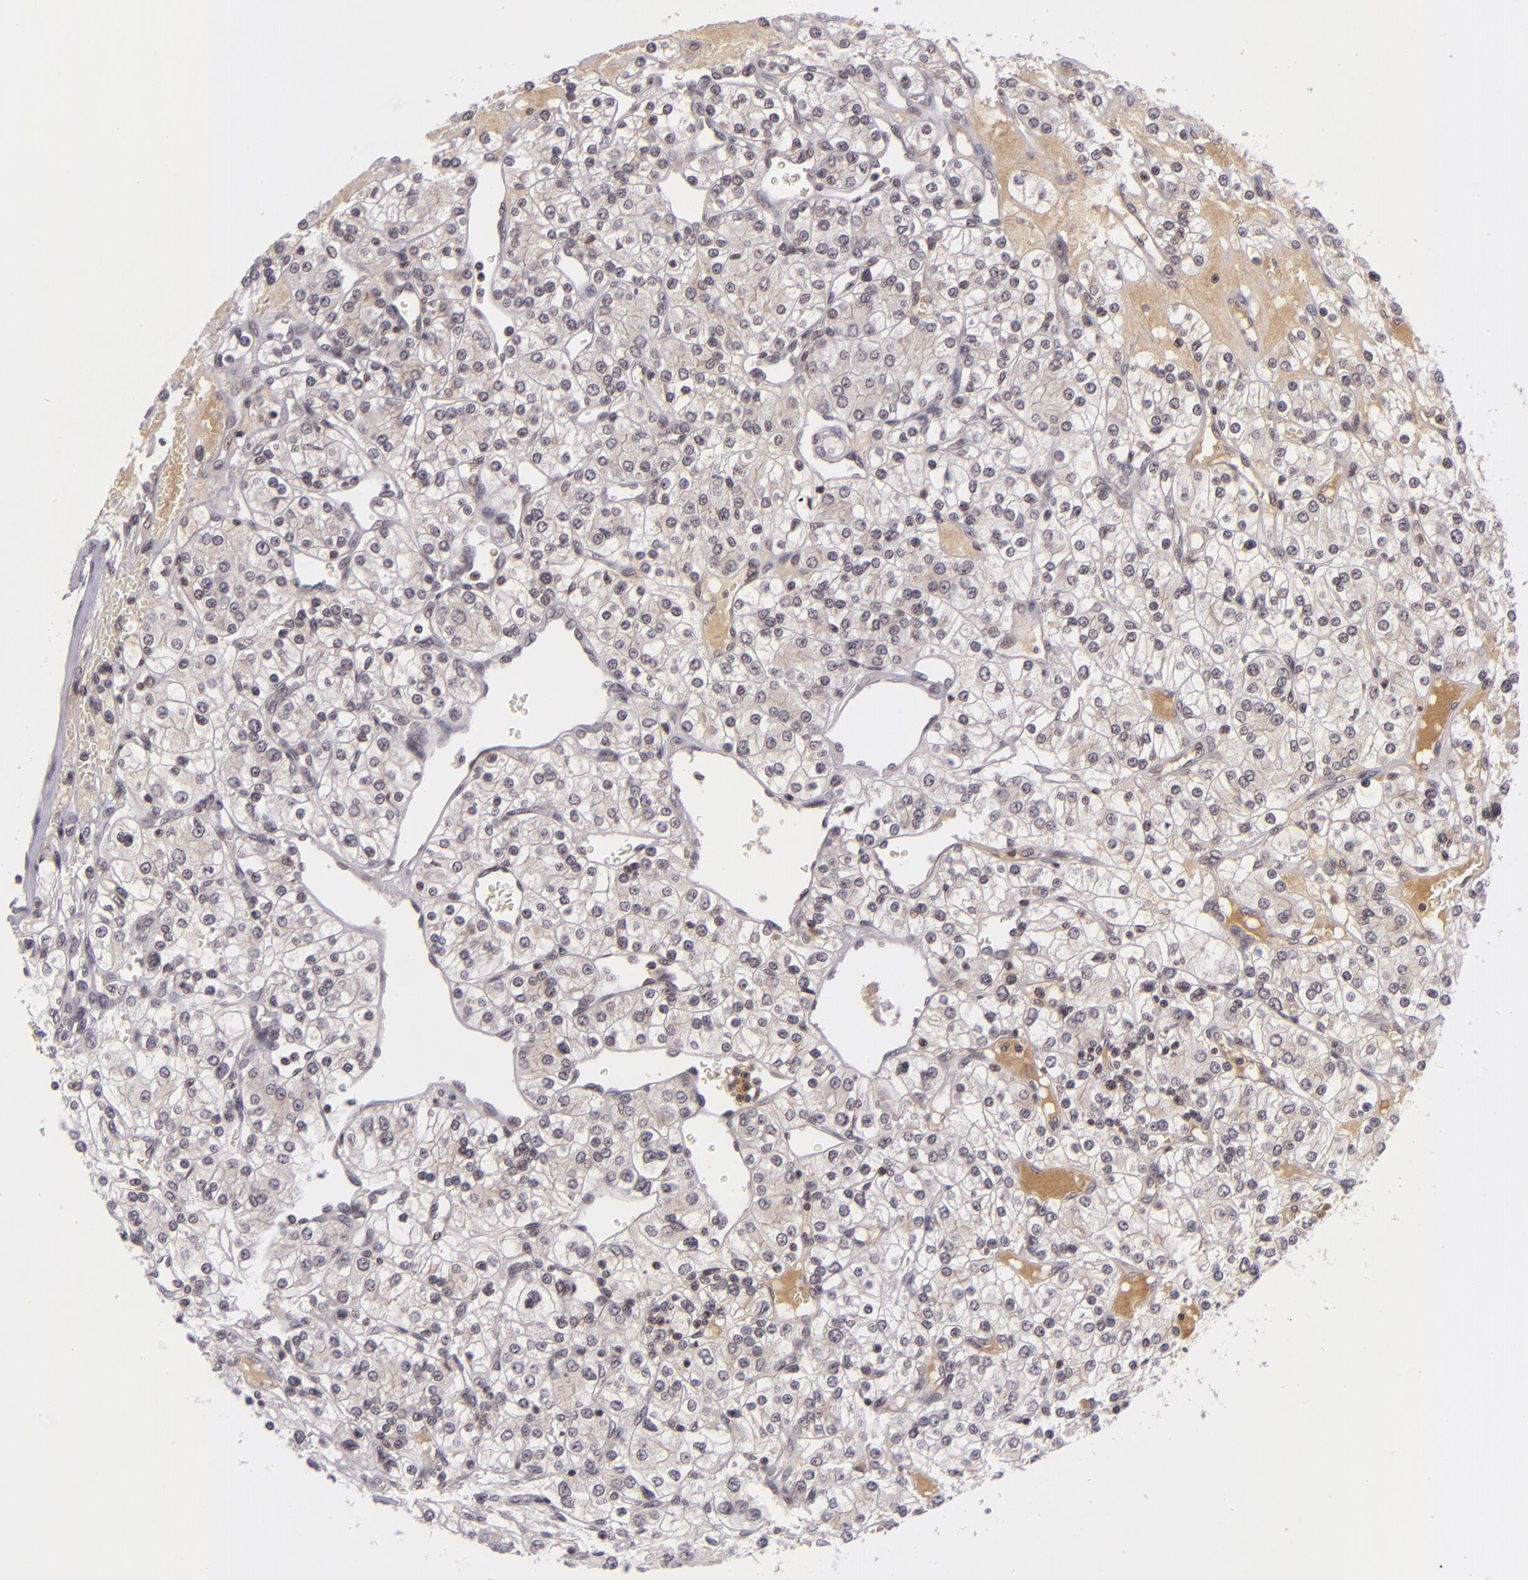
{"staining": {"intensity": "negative", "quantity": "none", "location": "none"}, "tissue": "renal cancer", "cell_type": "Tumor cells", "image_type": "cancer", "snomed": [{"axis": "morphology", "description": "Adenocarcinoma, NOS"}, {"axis": "topography", "description": "Kidney"}], "caption": "Tumor cells show no significant expression in adenocarcinoma (renal).", "gene": "CASP8", "patient": {"sex": "female", "age": 62}}